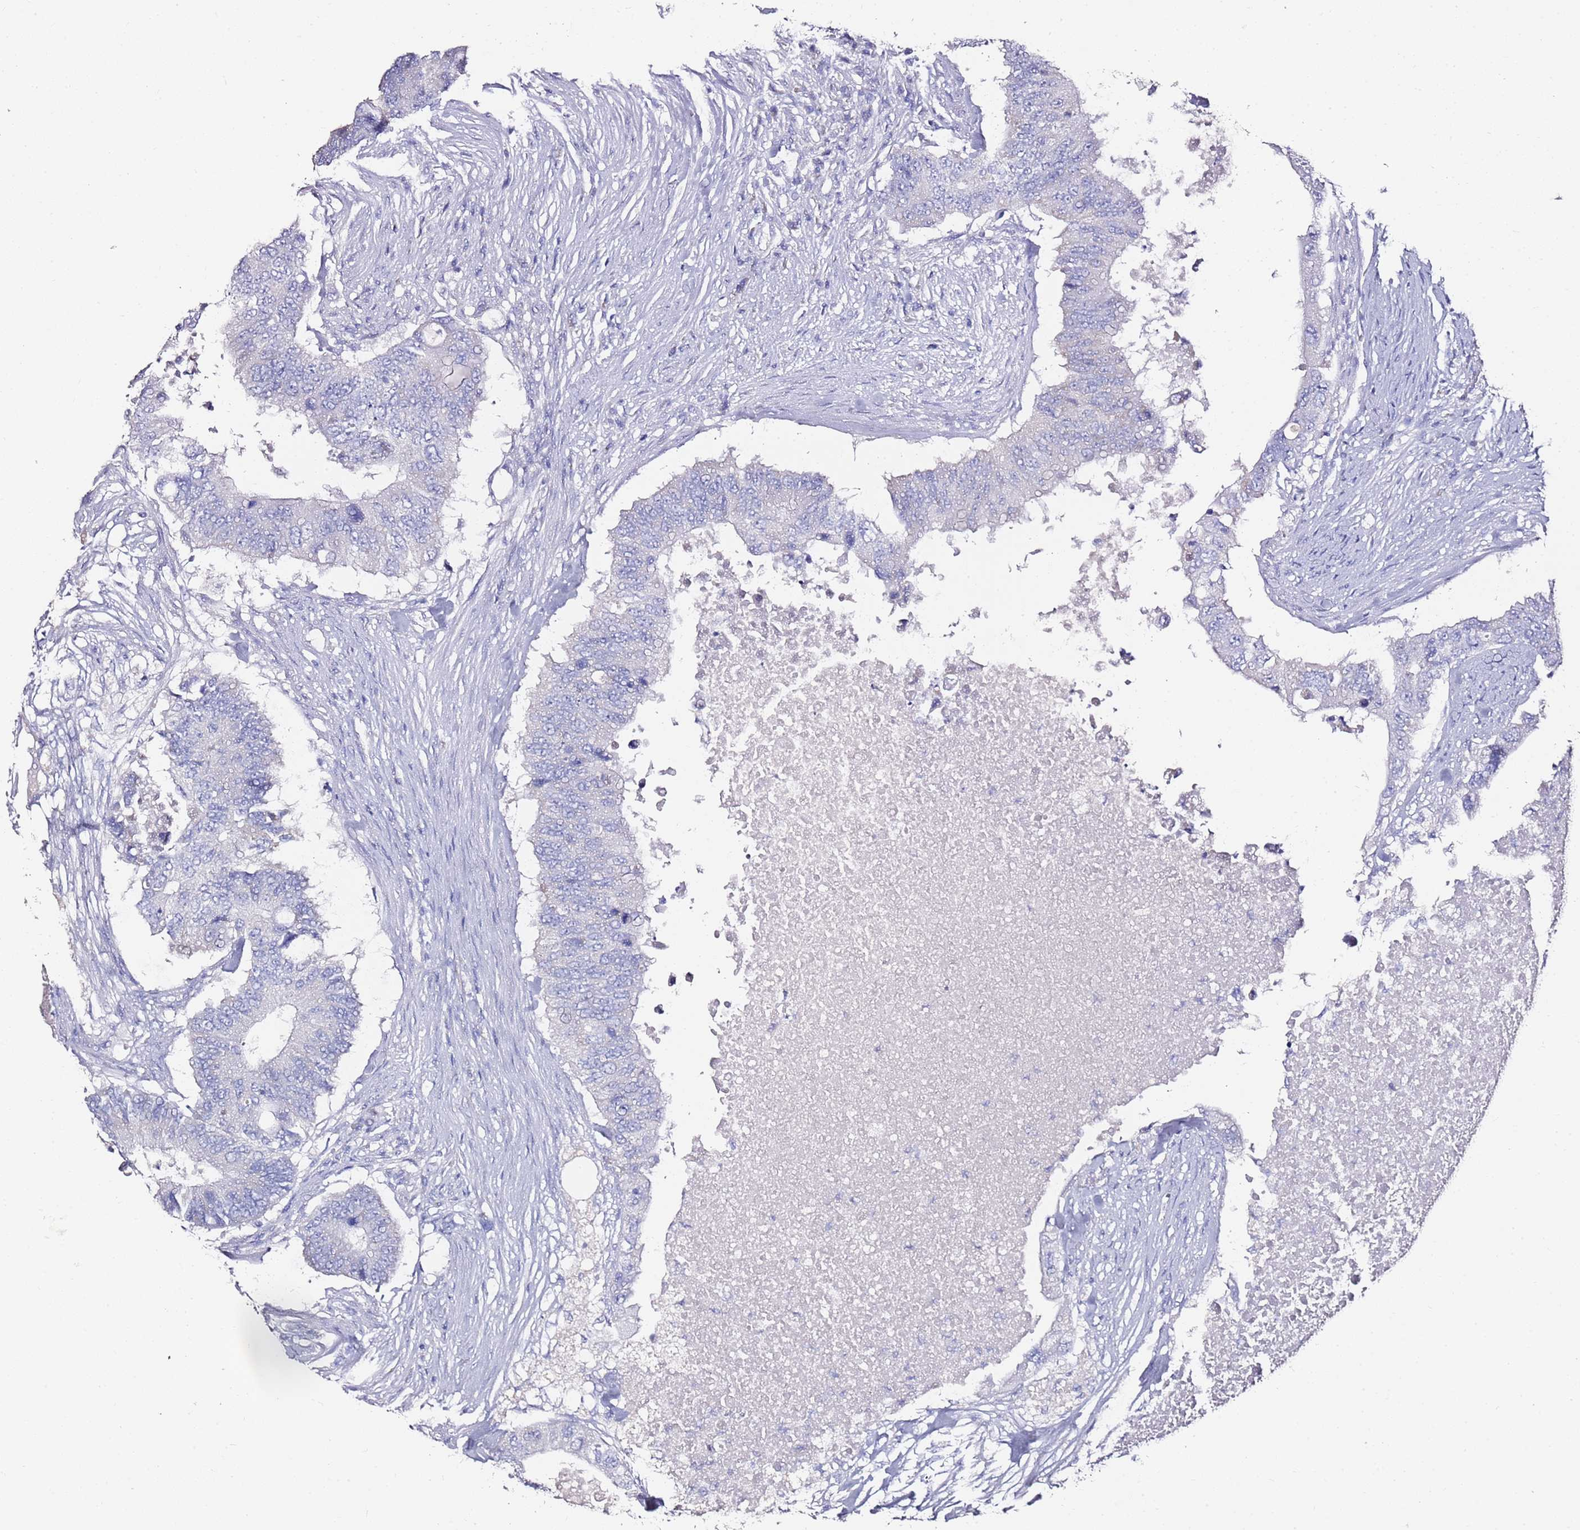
{"staining": {"intensity": "negative", "quantity": "none", "location": "none"}, "tissue": "colorectal cancer", "cell_type": "Tumor cells", "image_type": "cancer", "snomed": [{"axis": "morphology", "description": "Adenocarcinoma, NOS"}, {"axis": "topography", "description": "Colon"}], "caption": "An image of colorectal cancer (adenocarcinoma) stained for a protein demonstrates no brown staining in tumor cells. (DAB (3,3'-diaminobenzidine) immunohistochemistry visualized using brightfield microscopy, high magnification).", "gene": "MYBPC3", "patient": {"sex": "male", "age": 71}}